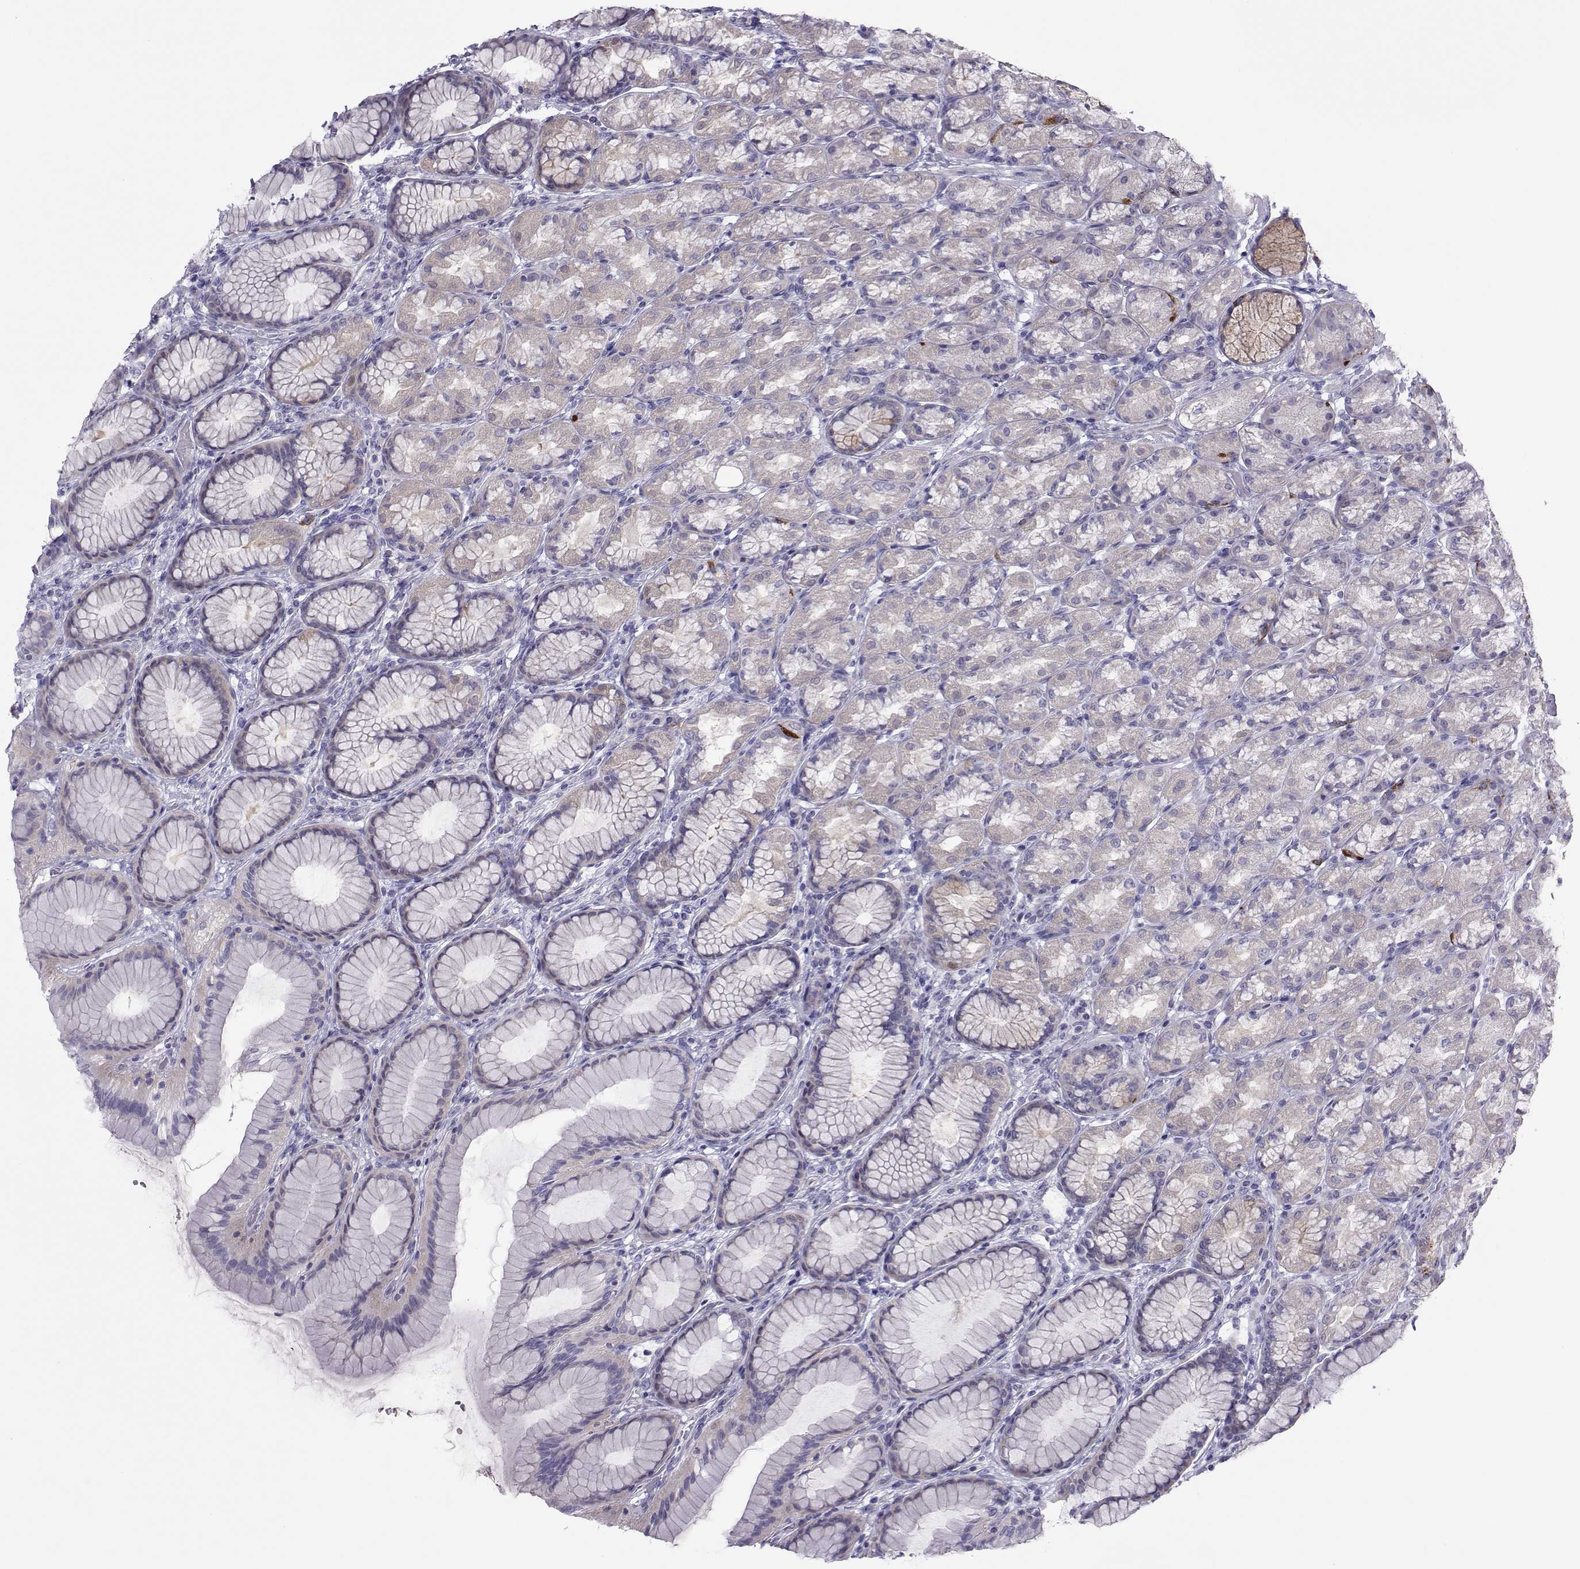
{"staining": {"intensity": "strong", "quantity": "<25%", "location": "cytoplasmic/membranous"}, "tissue": "stomach", "cell_type": "Glandular cells", "image_type": "normal", "snomed": [{"axis": "morphology", "description": "Normal tissue, NOS"}, {"axis": "morphology", "description": "Adenocarcinoma, NOS"}, {"axis": "topography", "description": "Stomach"}], "caption": "A high-resolution image shows immunohistochemistry (IHC) staining of benign stomach, which reveals strong cytoplasmic/membranous expression in approximately <25% of glandular cells.", "gene": "TRPM7", "patient": {"sex": "female", "age": 79}}